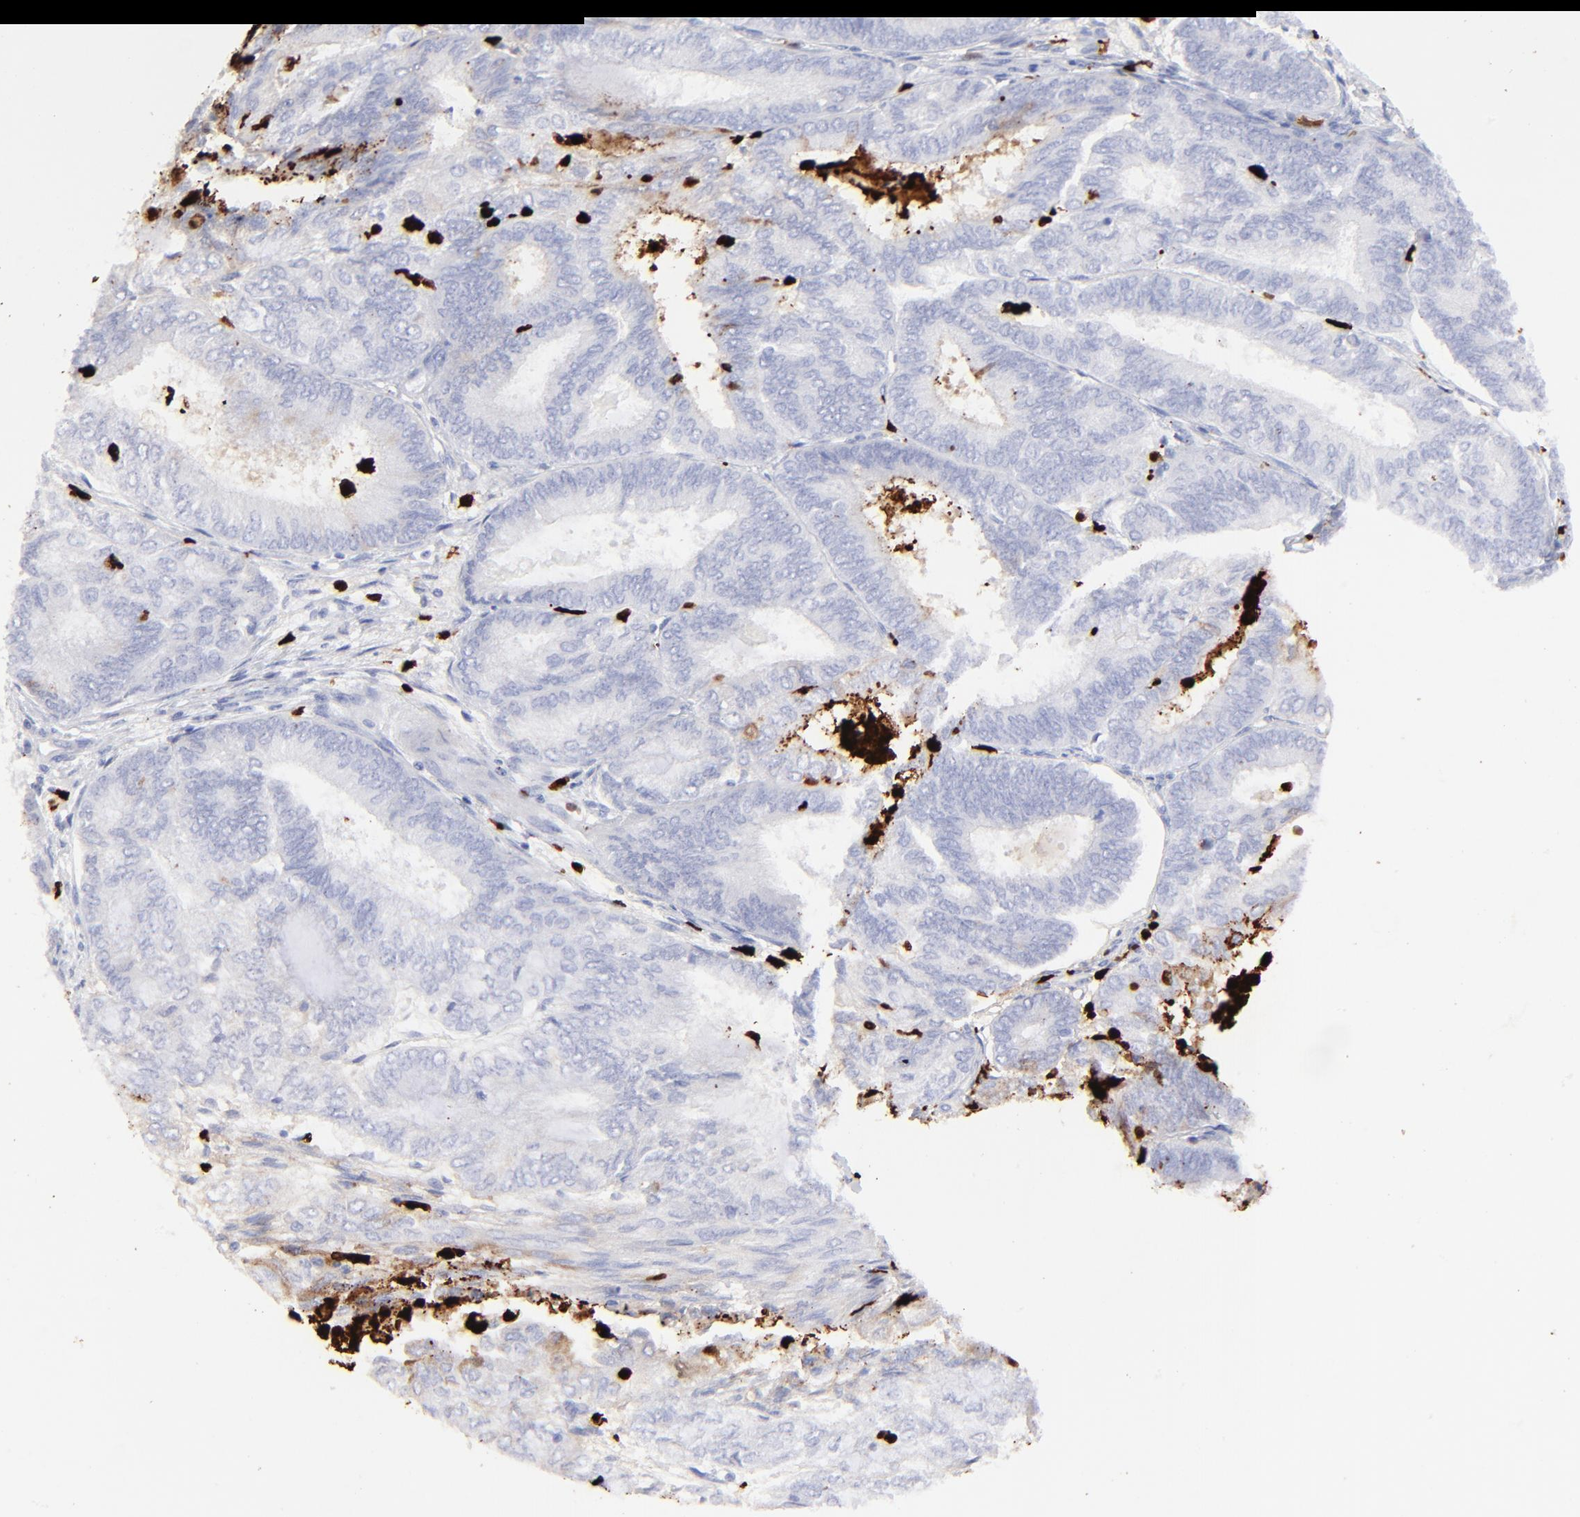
{"staining": {"intensity": "negative", "quantity": "none", "location": "none"}, "tissue": "endometrial cancer", "cell_type": "Tumor cells", "image_type": "cancer", "snomed": [{"axis": "morphology", "description": "Adenocarcinoma, NOS"}, {"axis": "topography", "description": "Endometrium"}], "caption": "There is no significant positivity in tumor cells of endometrial adenocarcinoma. (Brightfield microscopy of DAB (3,3'-diaminobenzidine) IHC at high magnification).", "gene": "S100A12", "patient": {"sex": "female", "age": 59}}